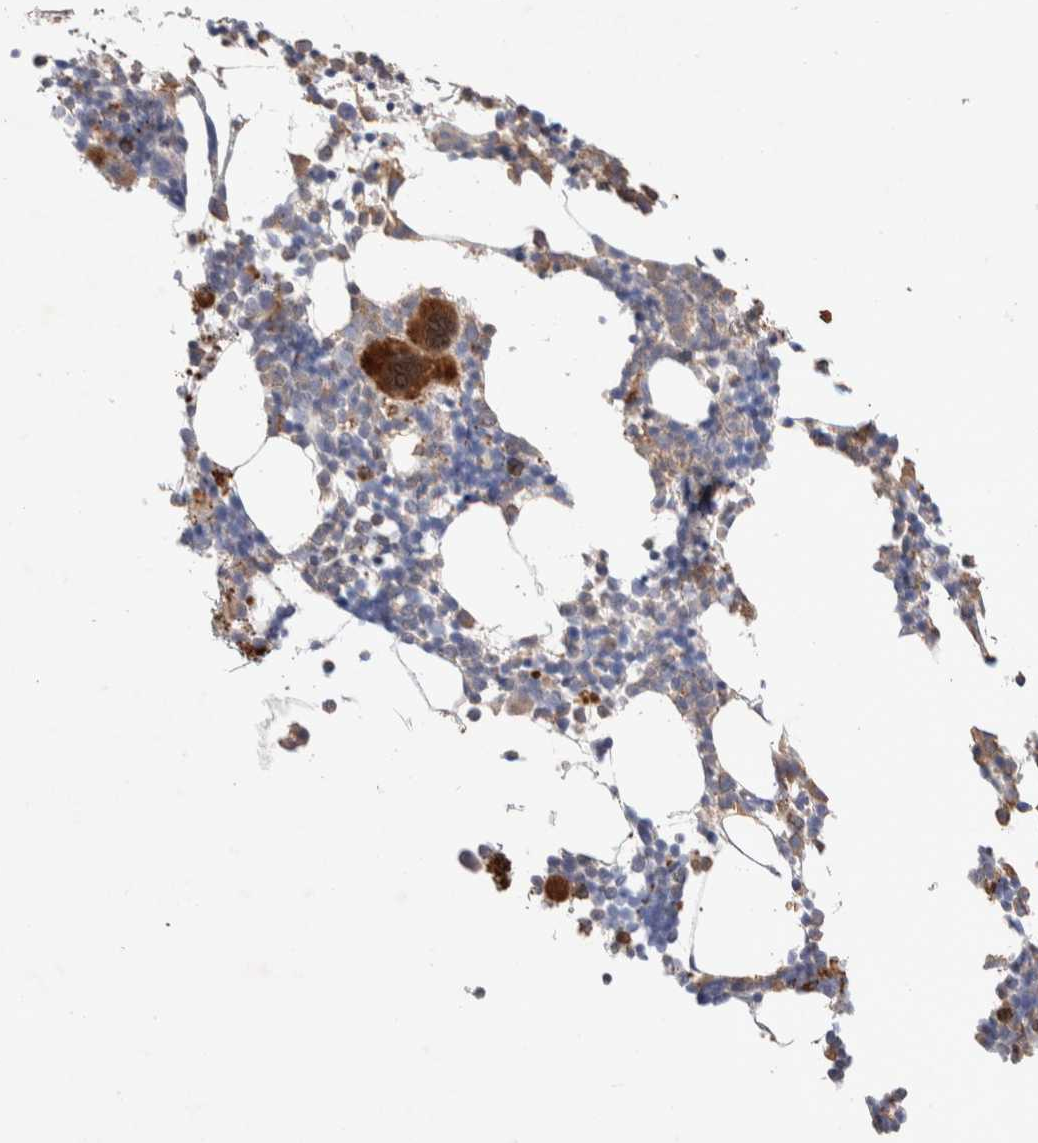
{"staining": {"intensity": "moderate", "quantity": ">75%", "location": "cytoplasmic/membranous"}, "tissue": "bone marrow", "cell_type": "Hematopoietic cells", "image_type": "normal", "snomed": [{"axis": "morphology", "description": "Normal tissue, NOS"}, {"axis": "morphology", "description": "Inflammation, NOS"}, {"axis": "topography", "description": "Bone marrow"}], "caption": "Protein staining of normal bone marrow exhibits moderate cytoplasmic/membranous expression in about >75% of hematopoietic cells. The staining was performed using DAB (3,3'-diaminobenzidine) to visualize the protein expression in brown, while the nuclei were stained in blue with hematoxylin (Magnification: 20x).", "gene": "FFAR2", "patient": {"sex": "male", "age": 78}}